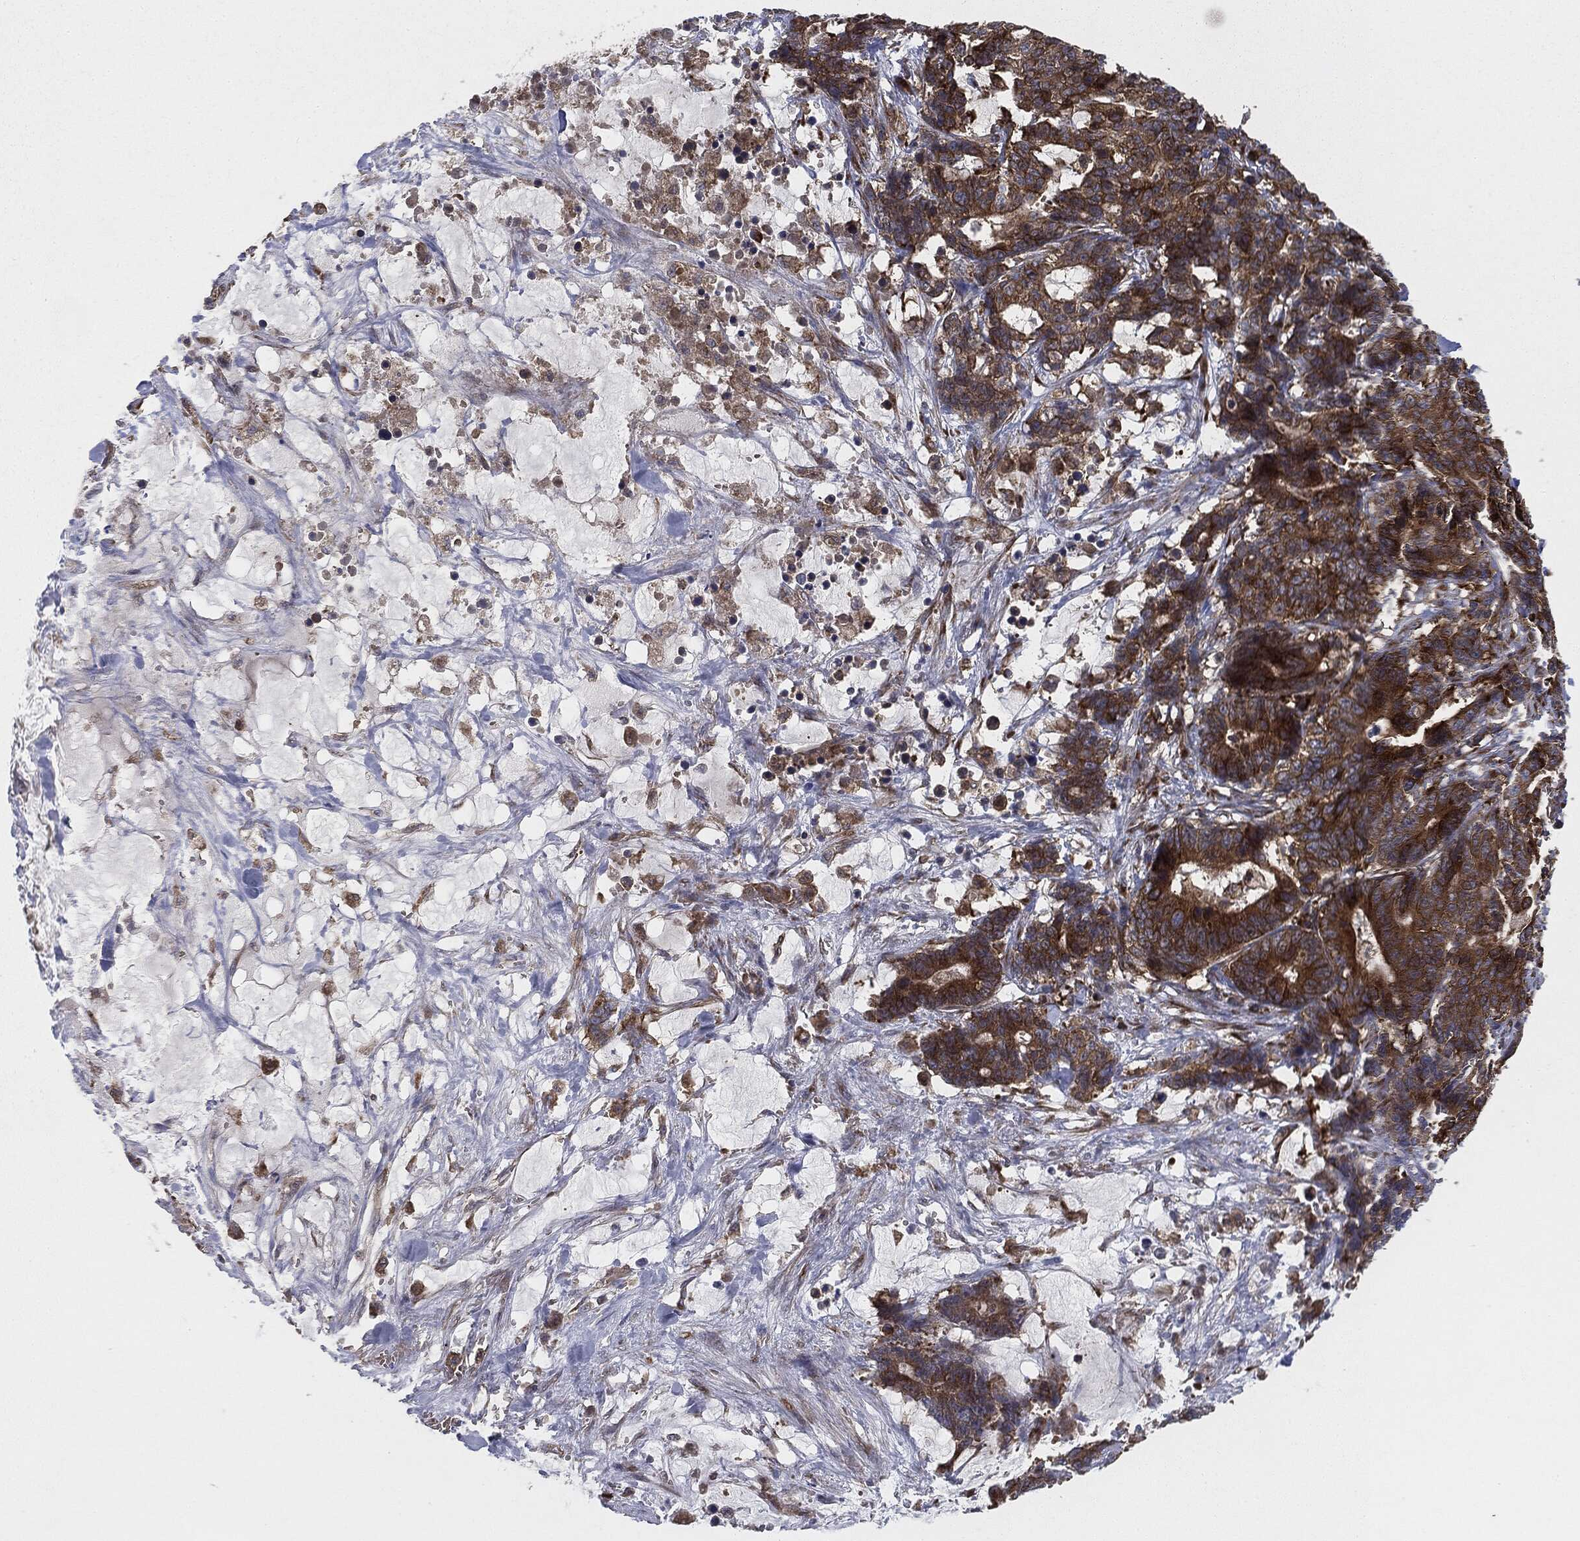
{"staining": {"intensity": "strong", "quantity": ">75%", "location": "cytoplasmic/membranous"}, "tissue": "stomach cancer", "cell_type": "Tumor cells", "image_type": "cancer", "snomed": [{"axis": "morphology", "description": "Normal tissue, NOS"}, {"axis": "morphology", "description": "Adenocarcinoma, NOS"}, {"axis": "topography", "description": "Stomach"}], "caption": "DAB immunohistochemical staining of adenocarcinoma (stomach) displays strong cytoplasmic/membranous protein staining in approximately >75% of tumor cells.", "gene": "EIF2AK2", "patient": {"sex": "female", "age": 64}}